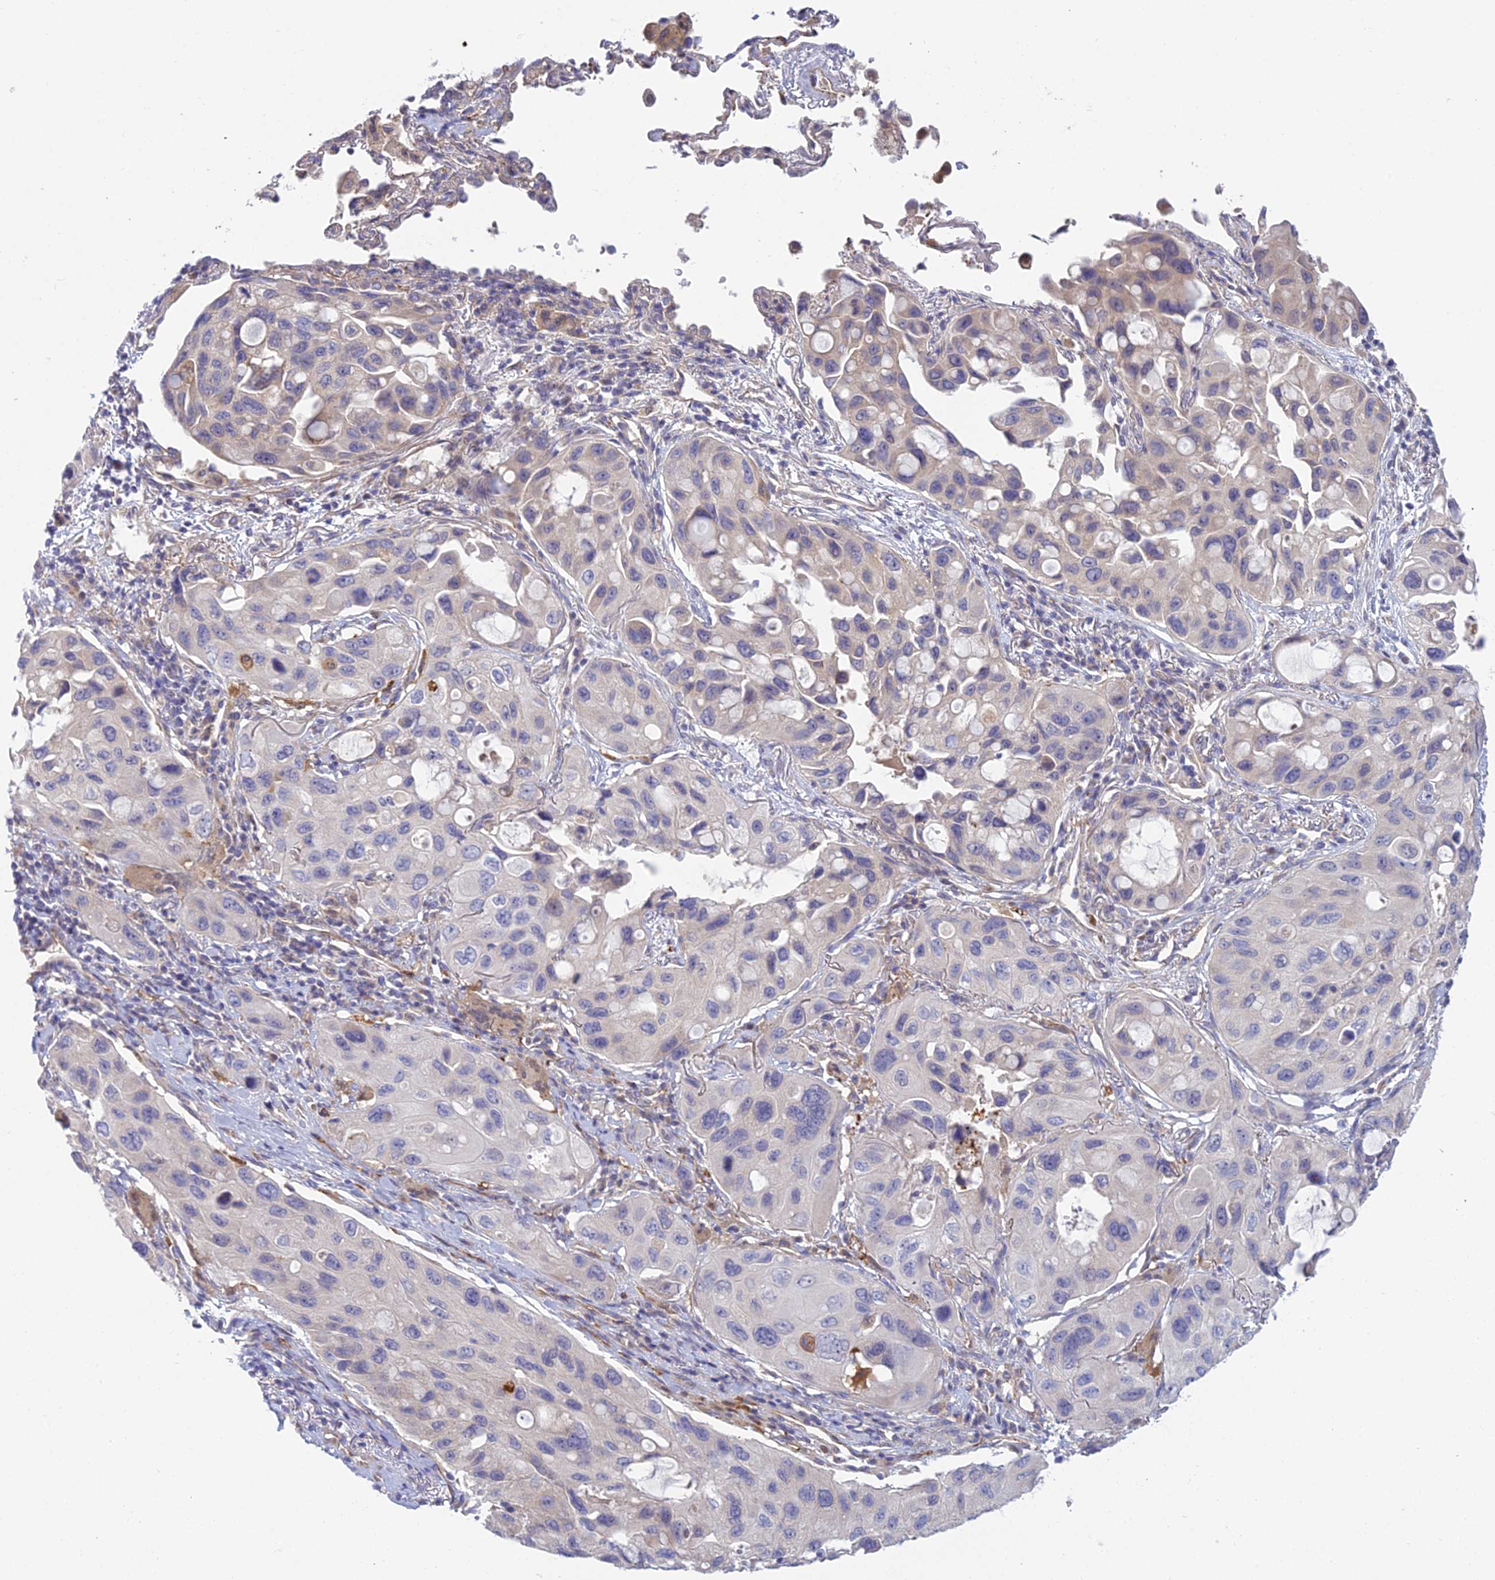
{"staining": {"intensity": "negative", "quantity": "none", "location": "none"}, "tissue": "lung cancer", "cell_type": "Tumor cells", "image_type": "cancer", "snomed": [{"axis": "morphology", "description": "Squamous cell carcinoma, NOS"}, {"axis": "topography", "description": "Lung"}], "caption": "Tumor cells are negative for protein expression in human lung cancer. Nuclei are stained in blue.", "gene": "DUS2", "patient": {"sex": "female", "age": 73}}